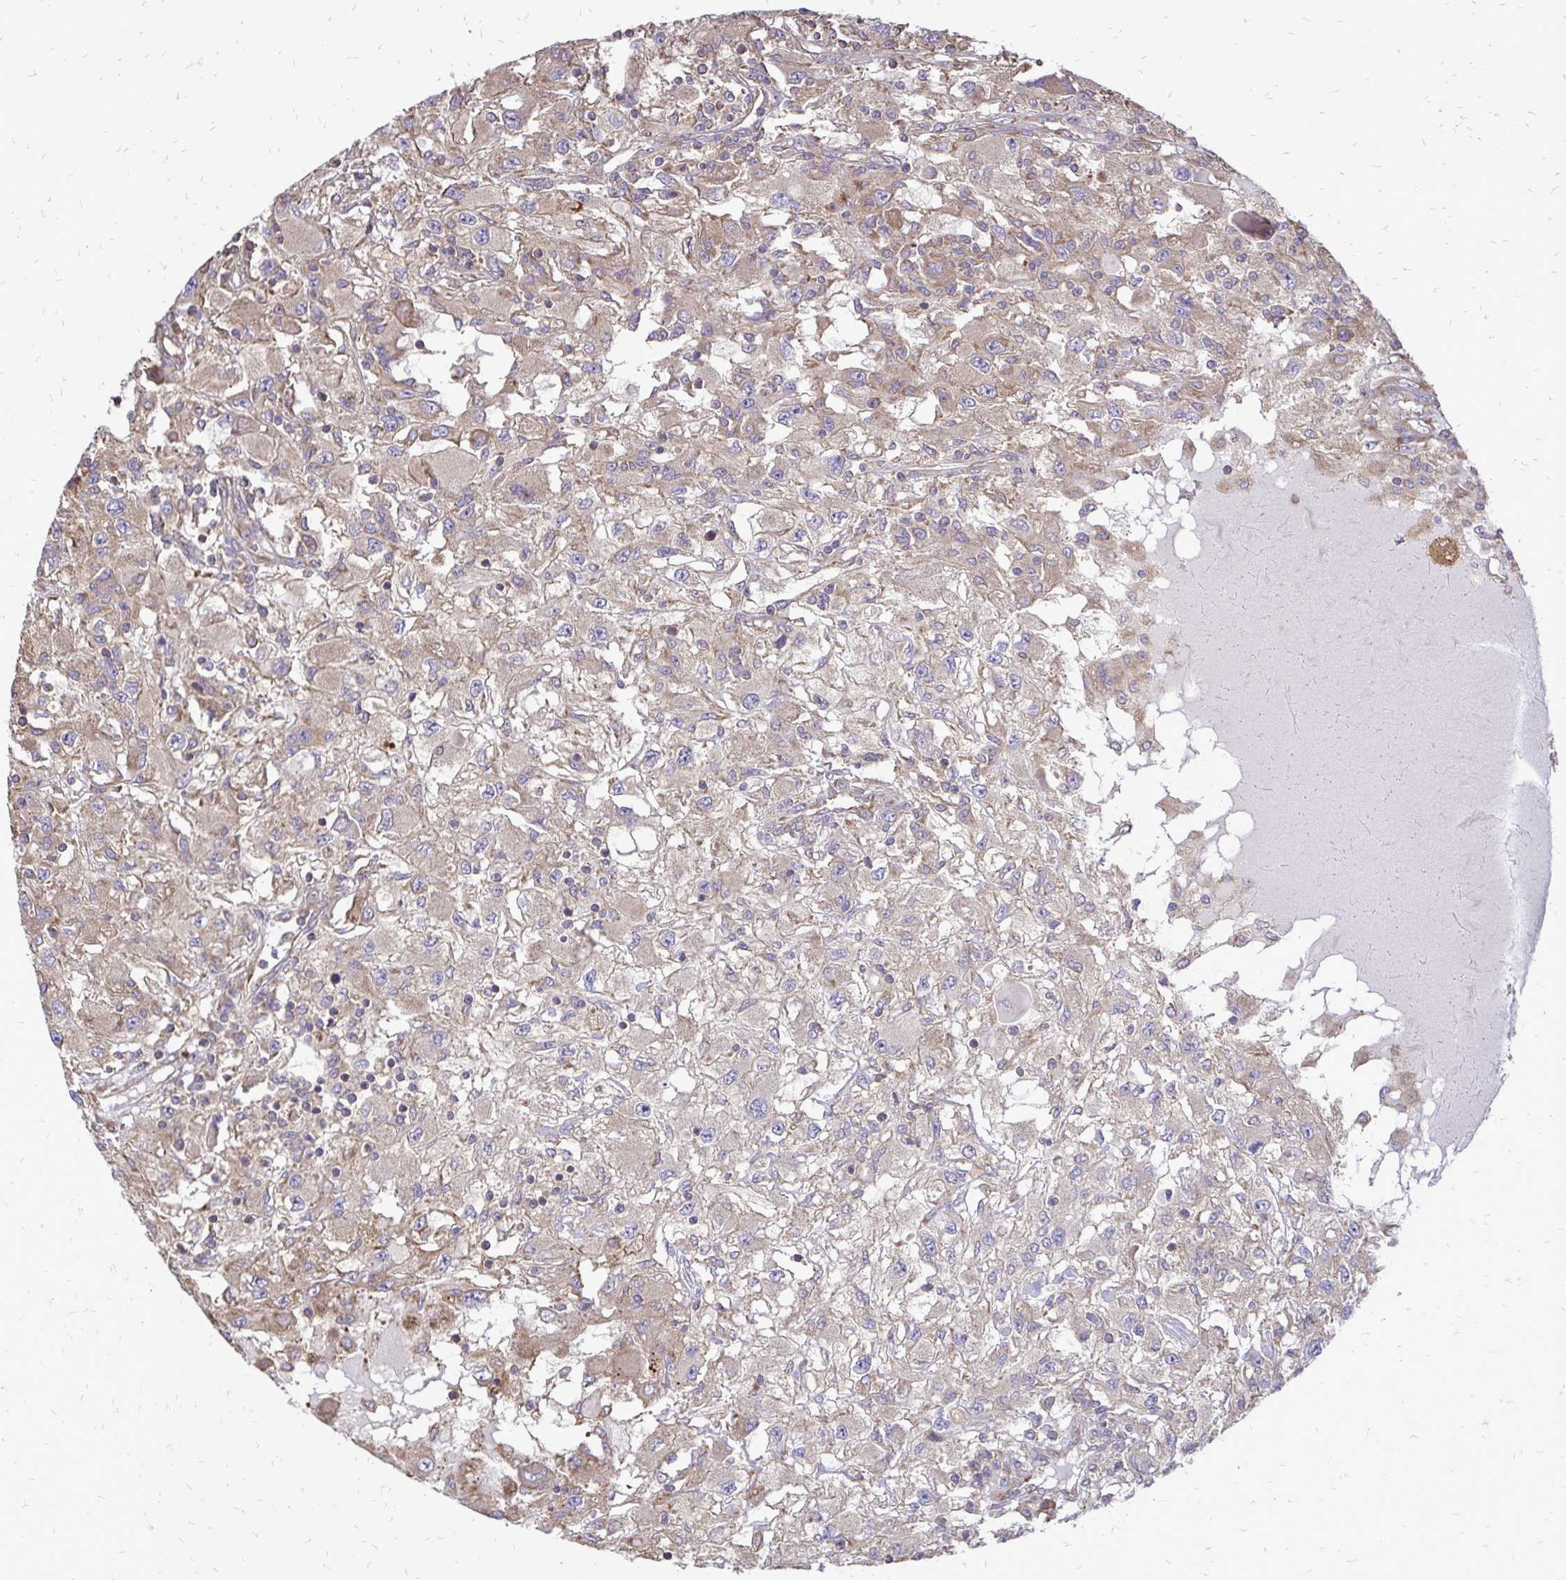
{"staining": {"intensity": "weak", "quantity": ">75%", "location": "cytoplasmic/membranous"}, "tissue": "renal cancer", "cell_type": "Tumor cells", "image_type": "cancer", "snomed": [{"axis": "morphology", "description": "Adenocarcinoma, NOS"}, {"axis": "topography", "description": "Kidney"}], "caption": "Immunohistochemistry (IHC) of renal cancer (adenocarcinoma) reveals low levels of weak cytoplasmic/membranous positivity in about >75% of tumor cells.", "gene": "RPS3", "patient": {"sex": "female", "age": 67}}